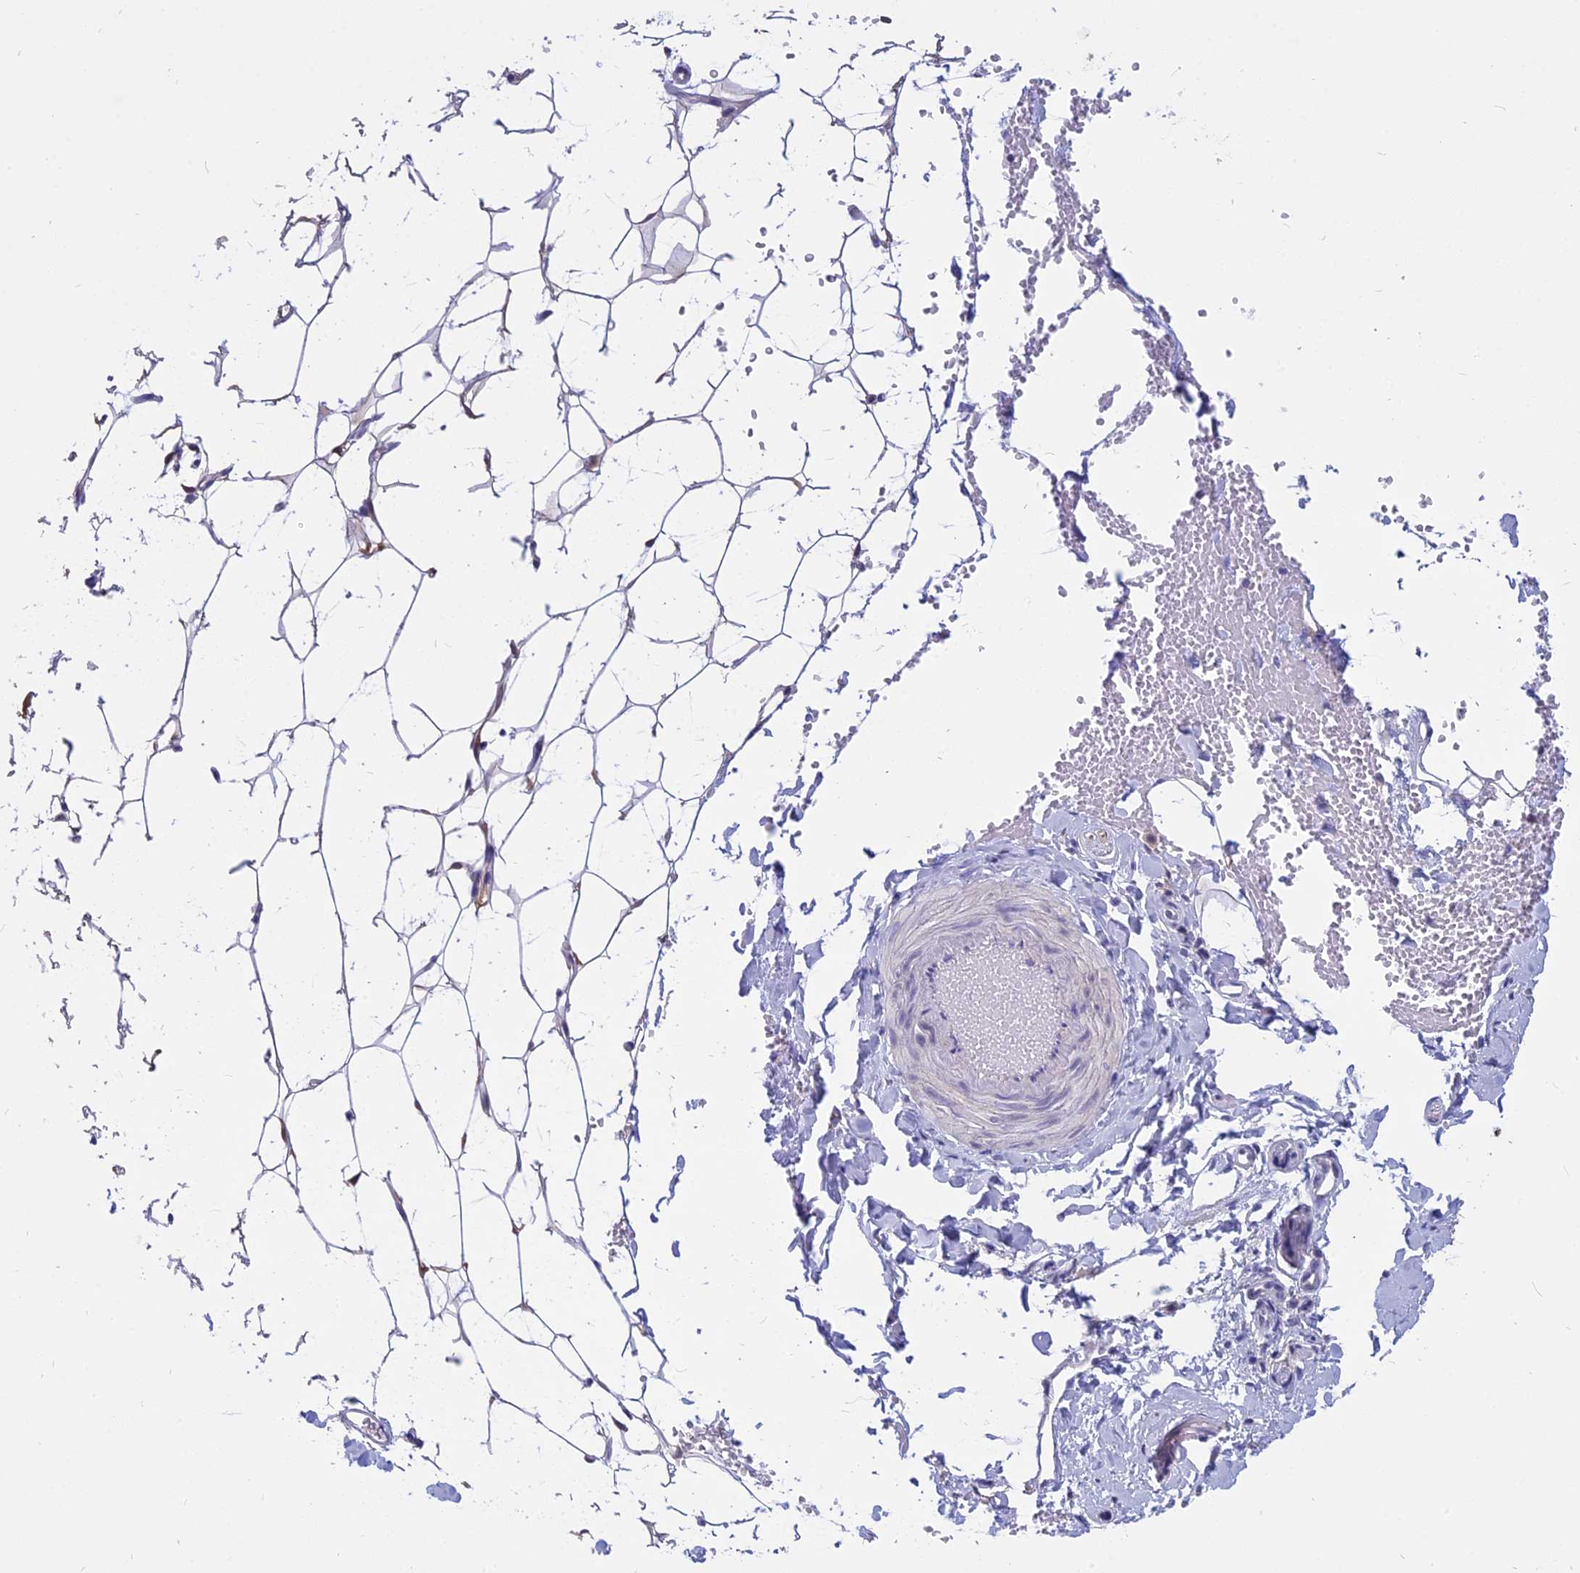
{"staining": {"intensity": "moderate", "quantity": "25%-75%", "location": "cytoplasmic/membranous,nuclear"}, "tissue": "adipose tissue", "cell_type": "Adipocytes", "image_type": "normal", "snomed": [{"axis": "morphology", "description": "Normal tissue, NOS"}, {"axis": "topography", "description": "Breast"}], "caption": "Adipocytes exhibit medium levels of moderate cytoplasmic/membranous,nuclear positivity in about 25%-75% of cells in normal human adipose tissue. (Brightfield microscopy of DAB IHC at high magnification).", "gene": "STUB1", "patient": {"sex": "female", "age": 23}}